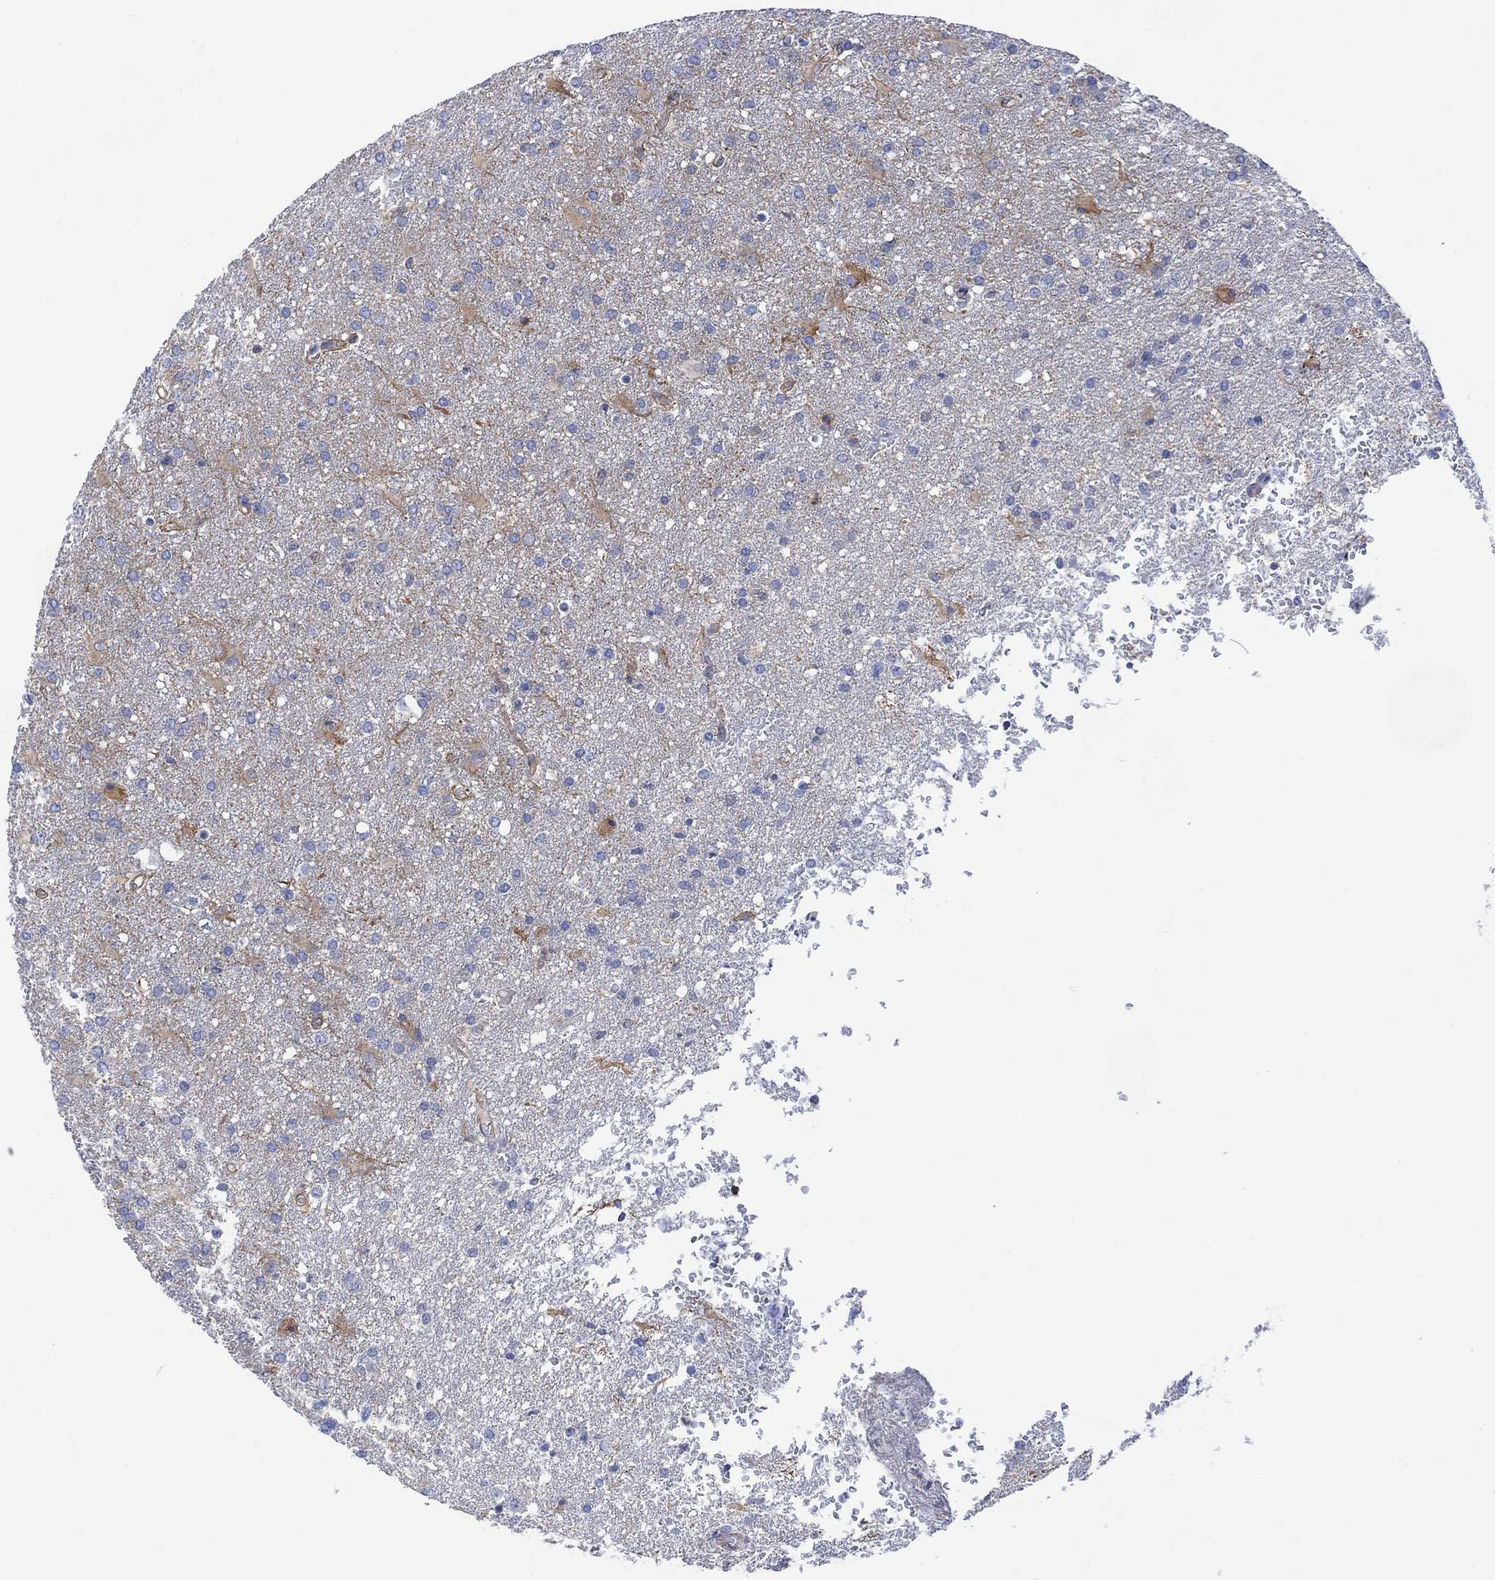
{"staining": {"intensity": "negative", "quantity": "none", "location": "none"}, "tissue": "glioma", "cell_type": "Tumor cells", "image_type": "cancer", "snomed": [{"axis": "morphology", "description": "Glioma, malignant, High grade"}, {"axis": "topography", "description": "Brain"}], "caption": "This photomicrograph is of malignant high-grade glioma stained with immunohistochemistry to label a protein in brown with the nuclei are counter-stained blue. There is no positivity in tumor cells.", "gene": "GBP5", "patient": {"sex": "male", "age": 68}}